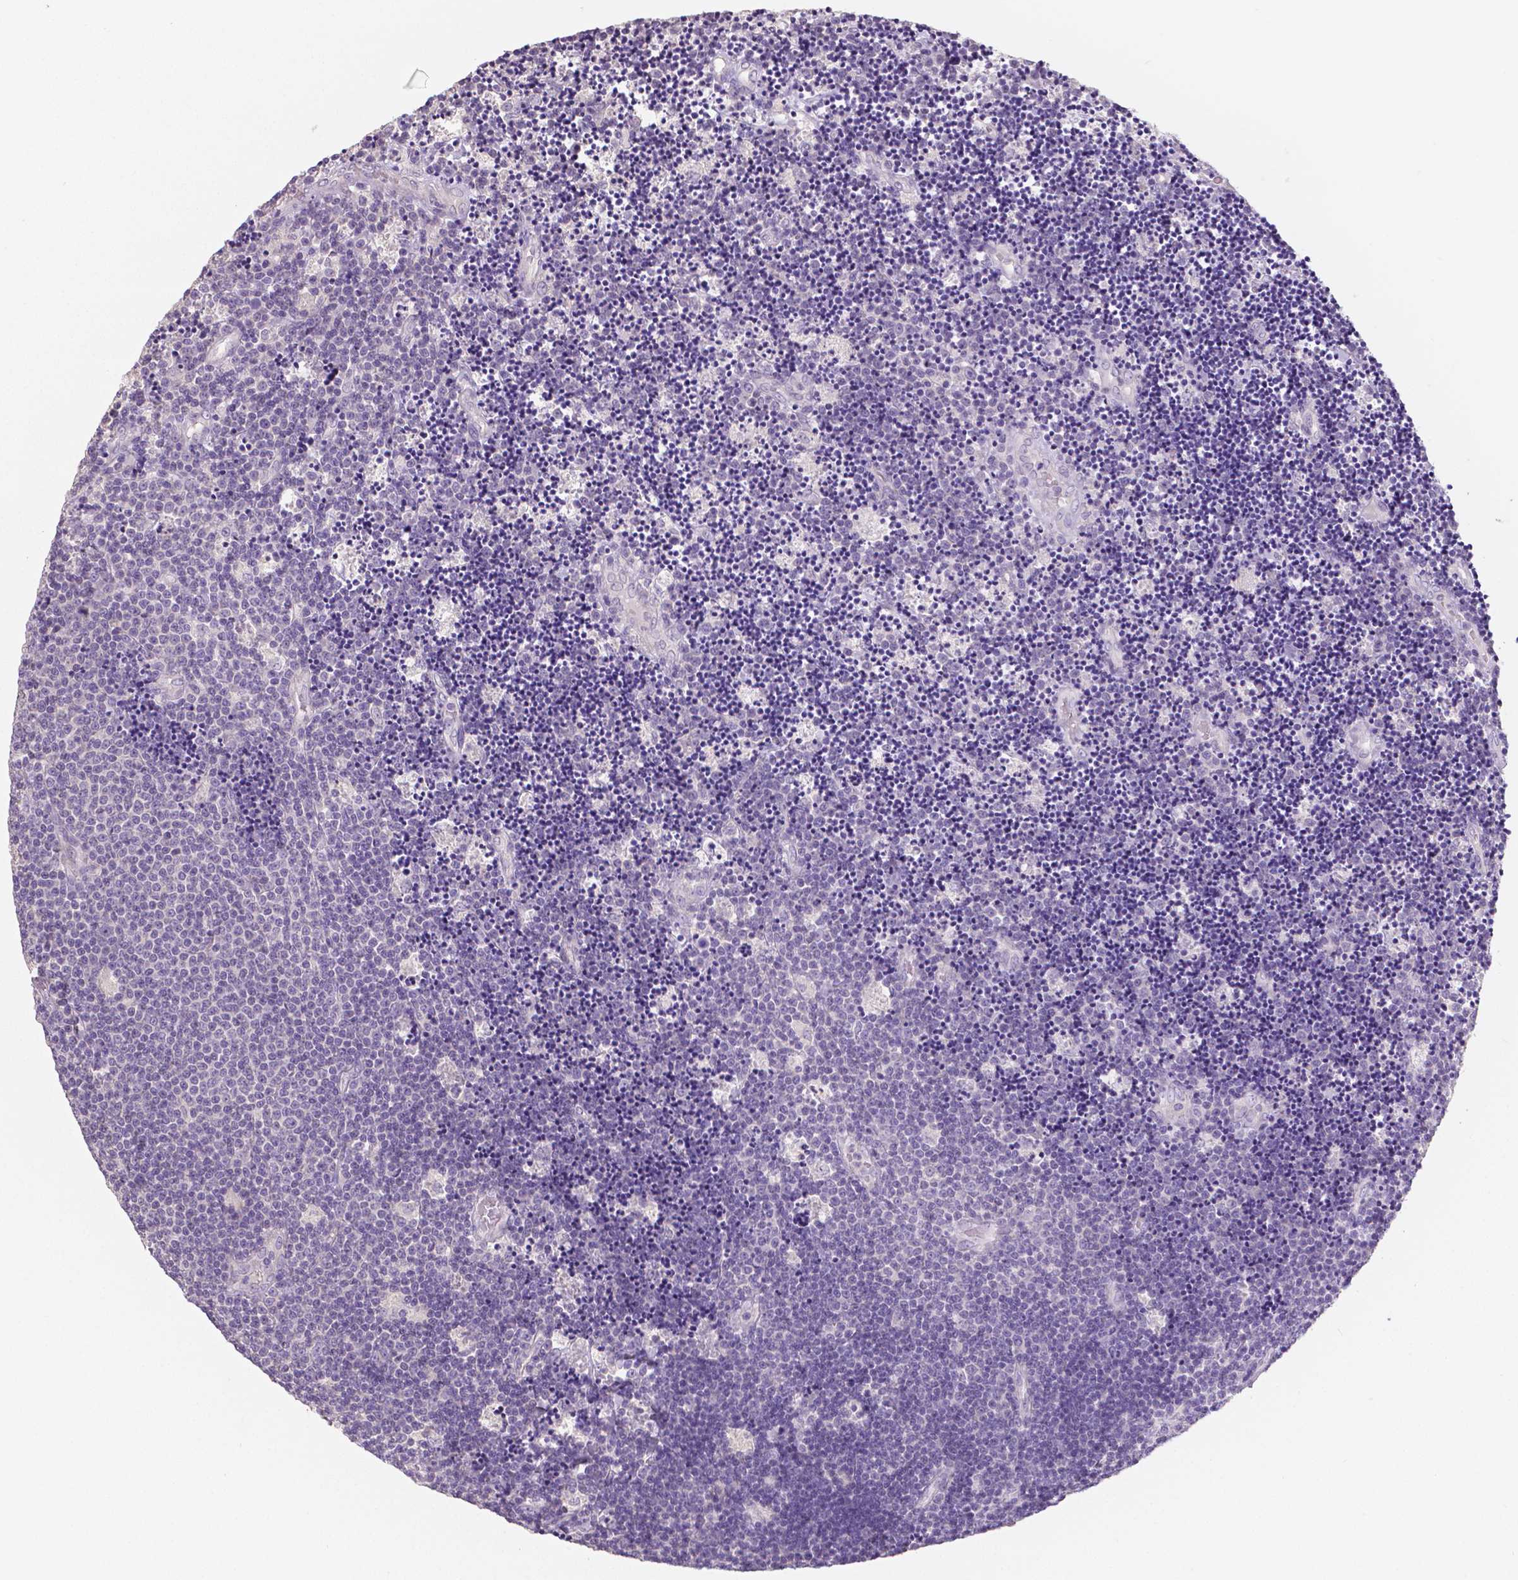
{"staining": {"intensity": "negative", "quantity": "none", "location": "none"}, "tissue": "lymphoma", "cell_type": "Tumor cells", "image_type": "cancer", "snomed": [{"axis": "morphology", "description": "Malignant lymphoma, non-Hodgkin's type, Low grade"}, {"axis": "topography", "description": "Brain"}], "caption": "Immunohistochemical staining of human lymphoma exhibits no significant positivity in tumor cells. (DAB (3,3'-diaminobenzidine) IHC with hematoxylin counter stain).", "gene": "CRMP1", "patient": {"sex": "female", "age": 66}}